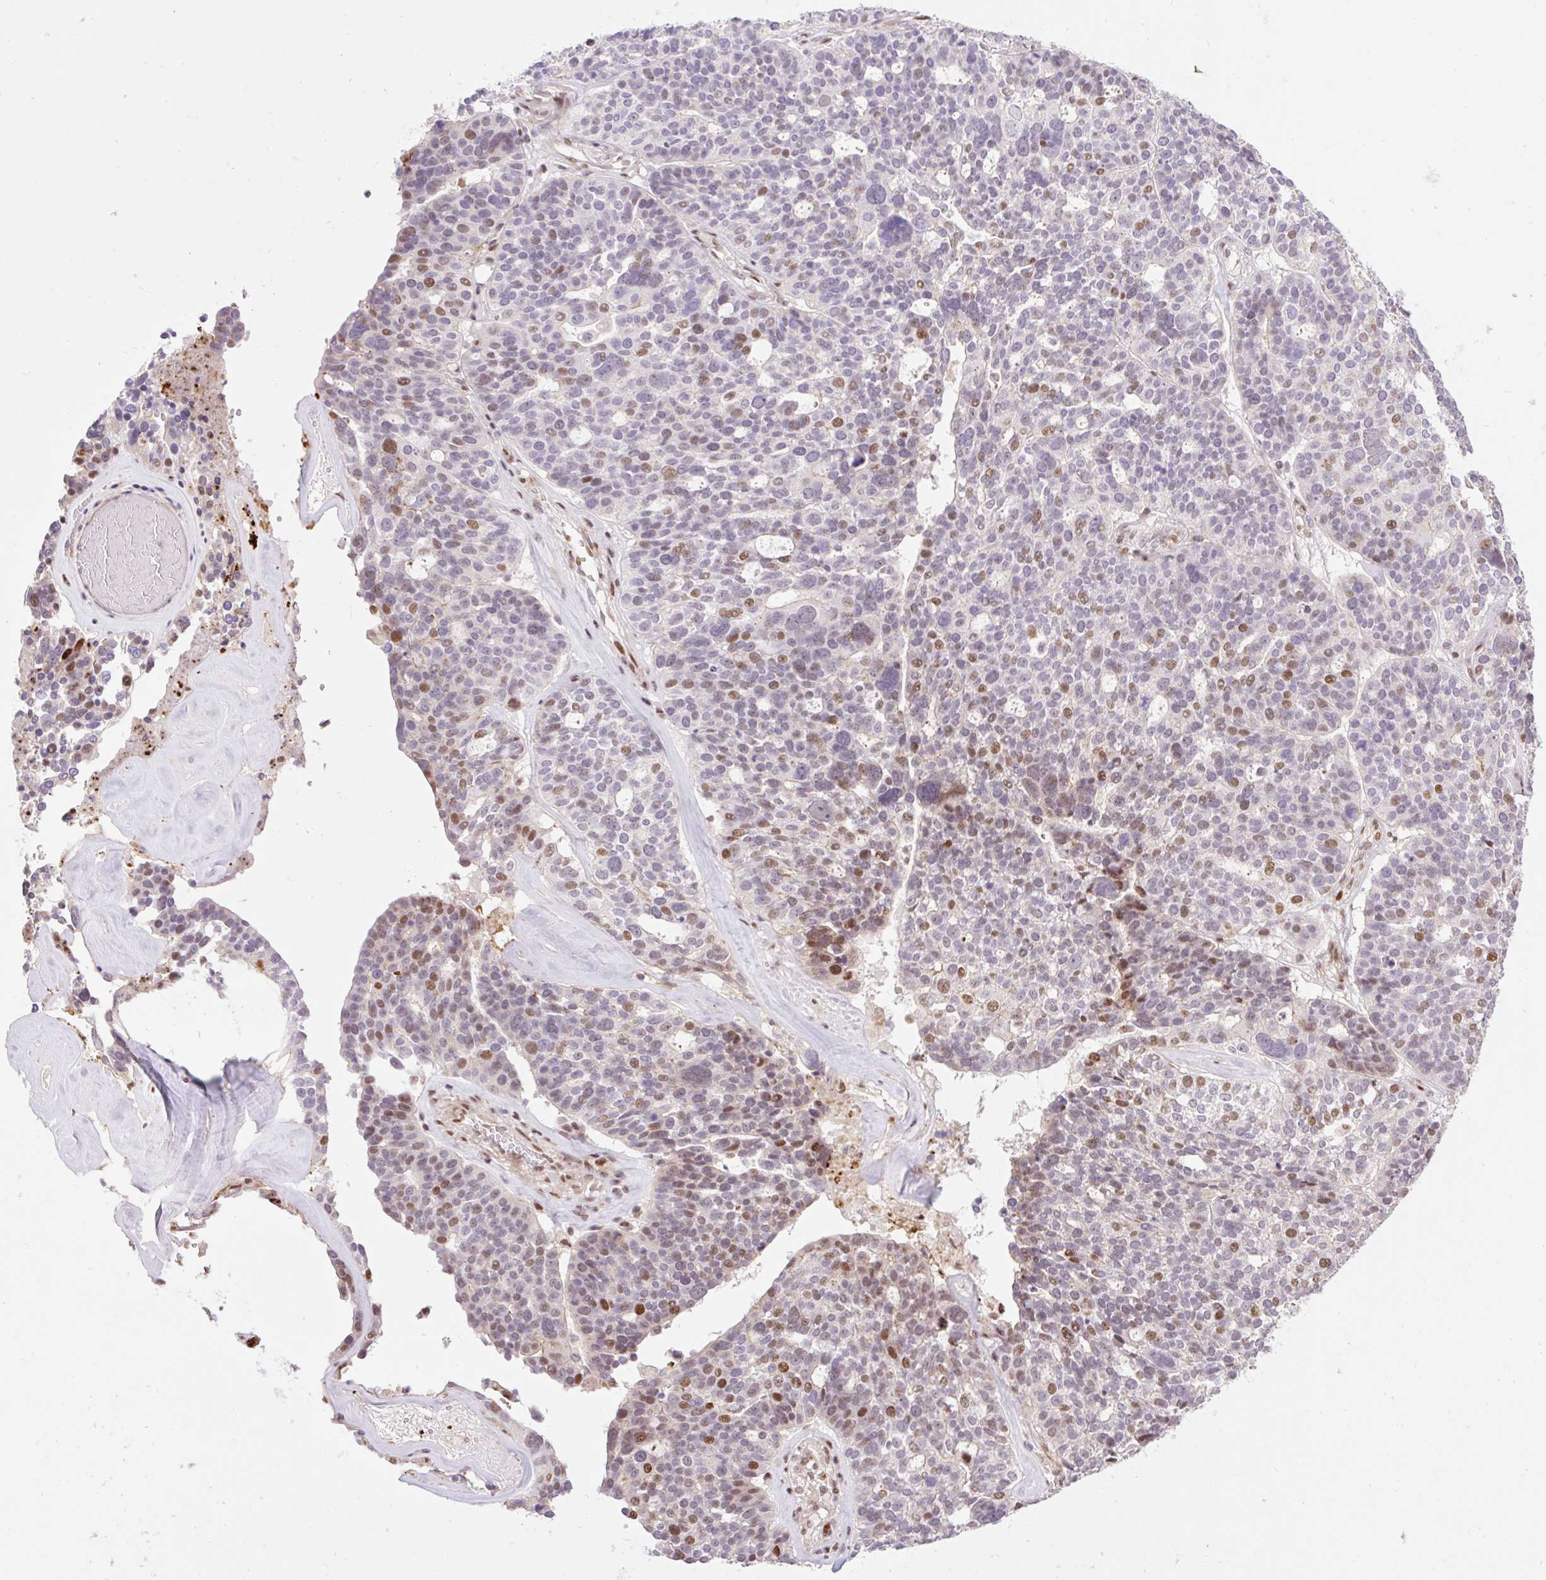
{"staining": {"intensity": "moderate", "quantity": "<25%", "location": "nuclear"}, "tissue": "ovarian cancer", "cell_type": "Tumor cells", "image_type": "cancer", "snomed": [{"axis": "morphology", "description": "Cystadenocarcinoma, serous, NOS"}, {"axis": "topography", "description": "Ovary"}], "caption": "The immunohistochemical stain highlights moderate nuclear positivity in tumor cells of ovarian cancer tissue.", "gene": "RIPPLY3", "patient": {"sex": "female", "age": 59}}